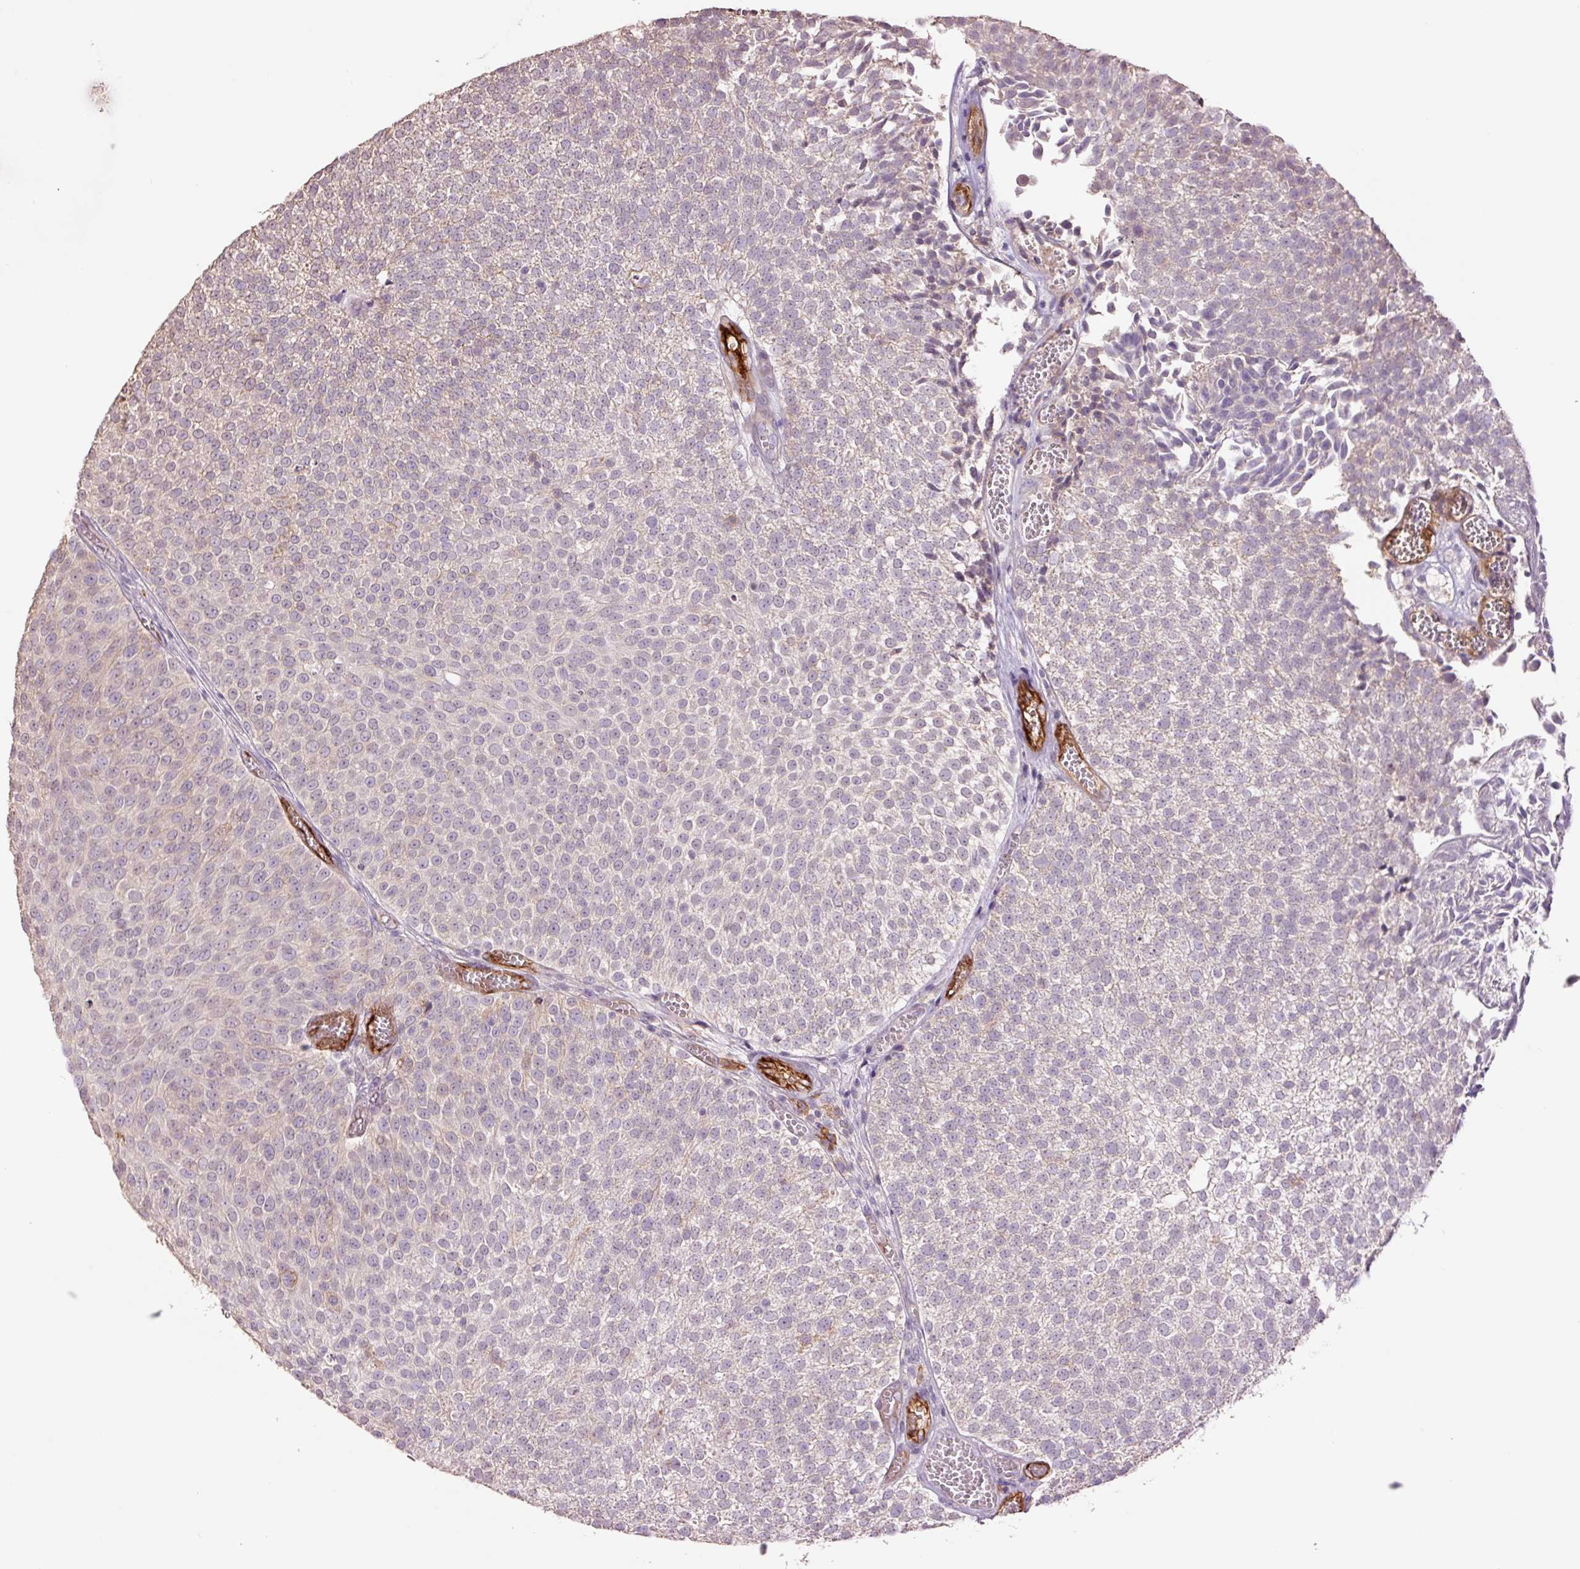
{"staining": {"intensity": "negative", "quantity": "none", "location": "none"}, "tissue": "urothelial cancer", "cell_type": "Tumor cells", "image_type": "cancer", "snomed": [{"axis": "morphology", "description": "Urothelial carcinoma, Low grade"}, {"axis": "topography", "description": "Urinary bladder"}], "caption": "IHC image of urothelial cancer stained for a protein (brown), which reveals no staining in tumor cells.", "gene": "SLC1A4", "patient": {"sex": "female", "age": 79}}